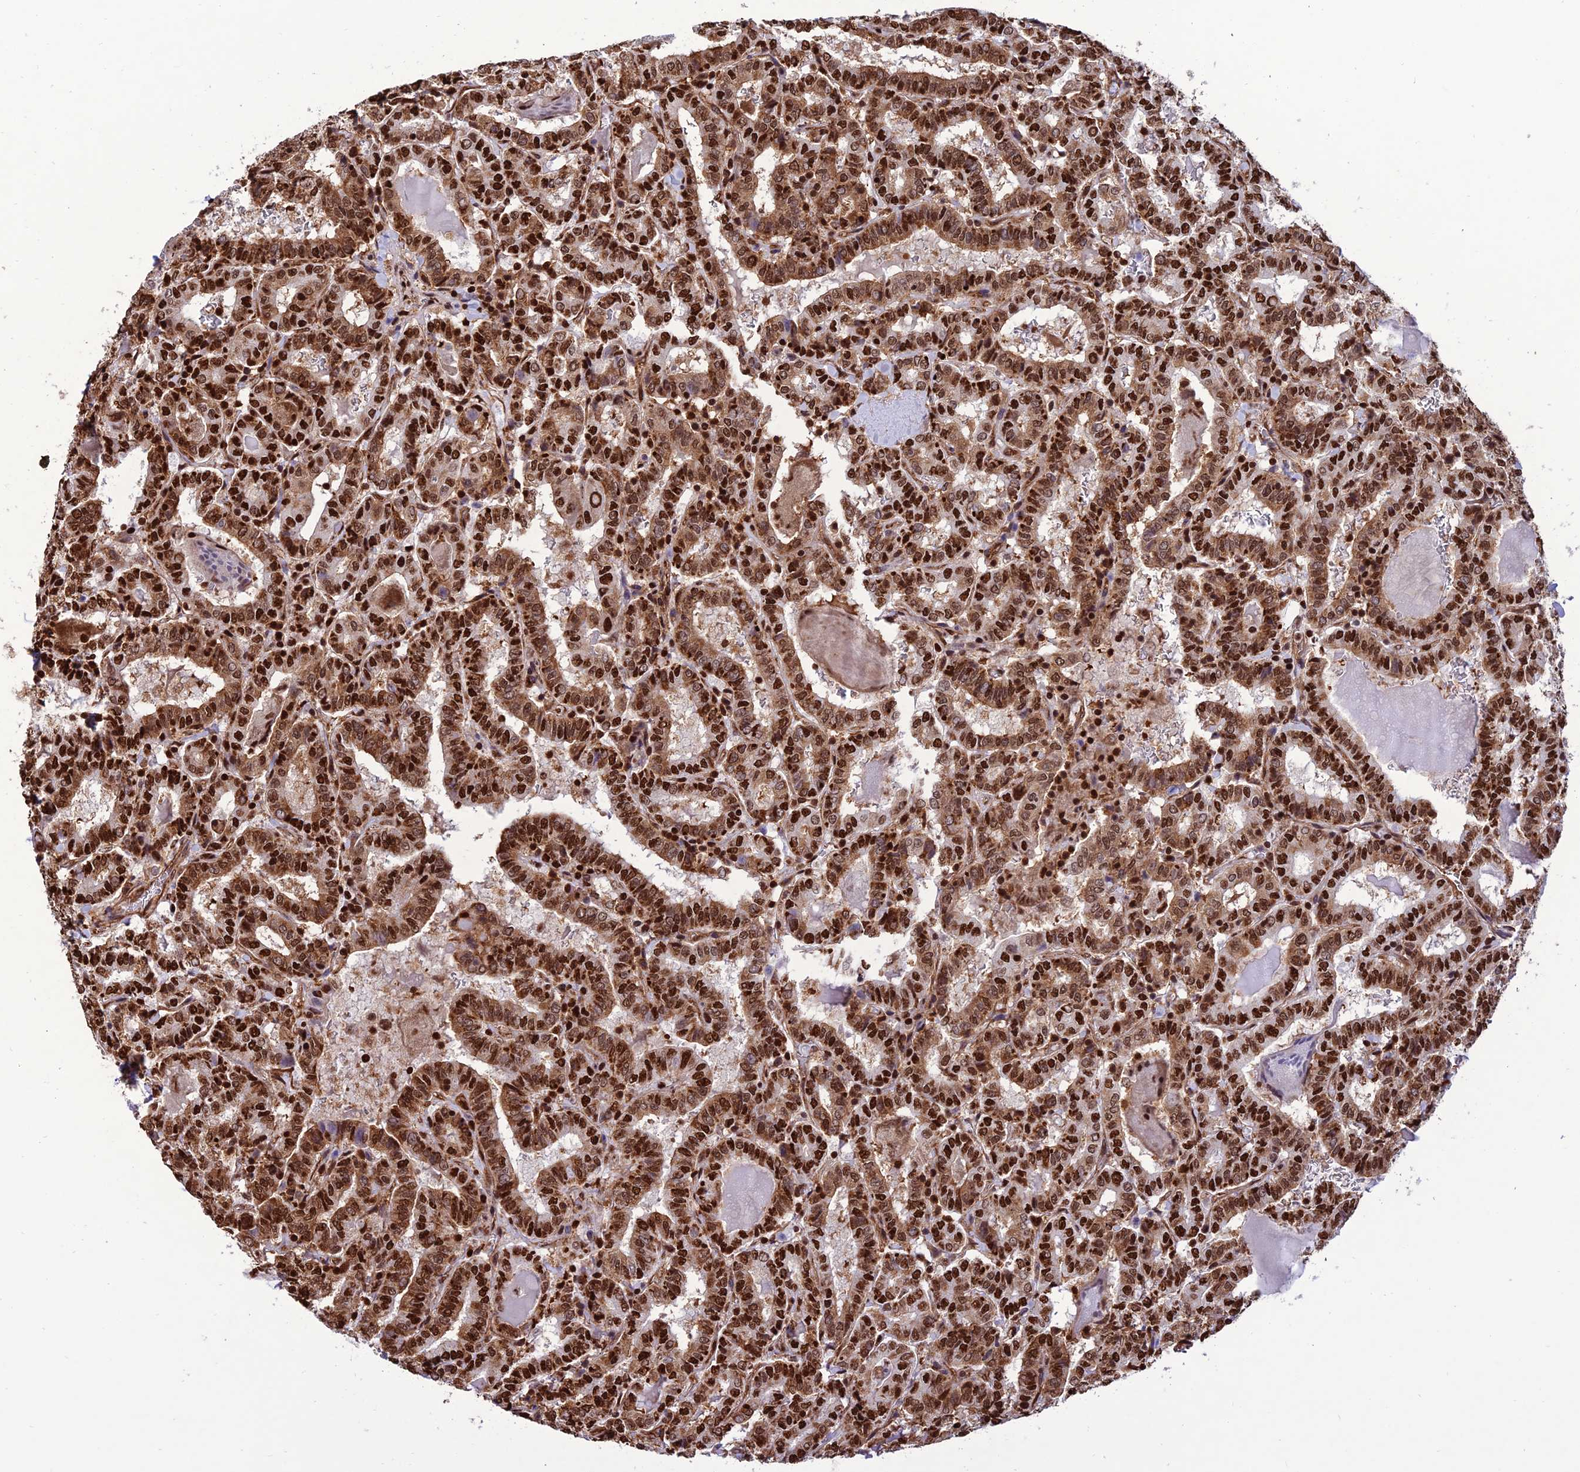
{"staining": {"intensity": "strong", "quantity": ">75%", "location": "cytoplasmic/membranous,nuclear"}, "tissue": "thyroid cancer", "cell_type": "Tumor cells", "image_type": "cancer", "snomed": [{"axis": "morphology", "description": "Papillary adenocarcinoma, NOS"}, {"axis": "topography", "description": "Thyroid gland"}], "caption": "This micrograph reveals thyroid cancer (papillary adenocarcinoma) stained with immunohistochemistry (IHC) to label a protein in brown. The cytoplasmic/membranous and nuclear of tumor cells show strong positivity for the protein. Nuclei are counter-stained blue.", "gene": "INO80E", "patient": {"sex": "female", "age": 72}}